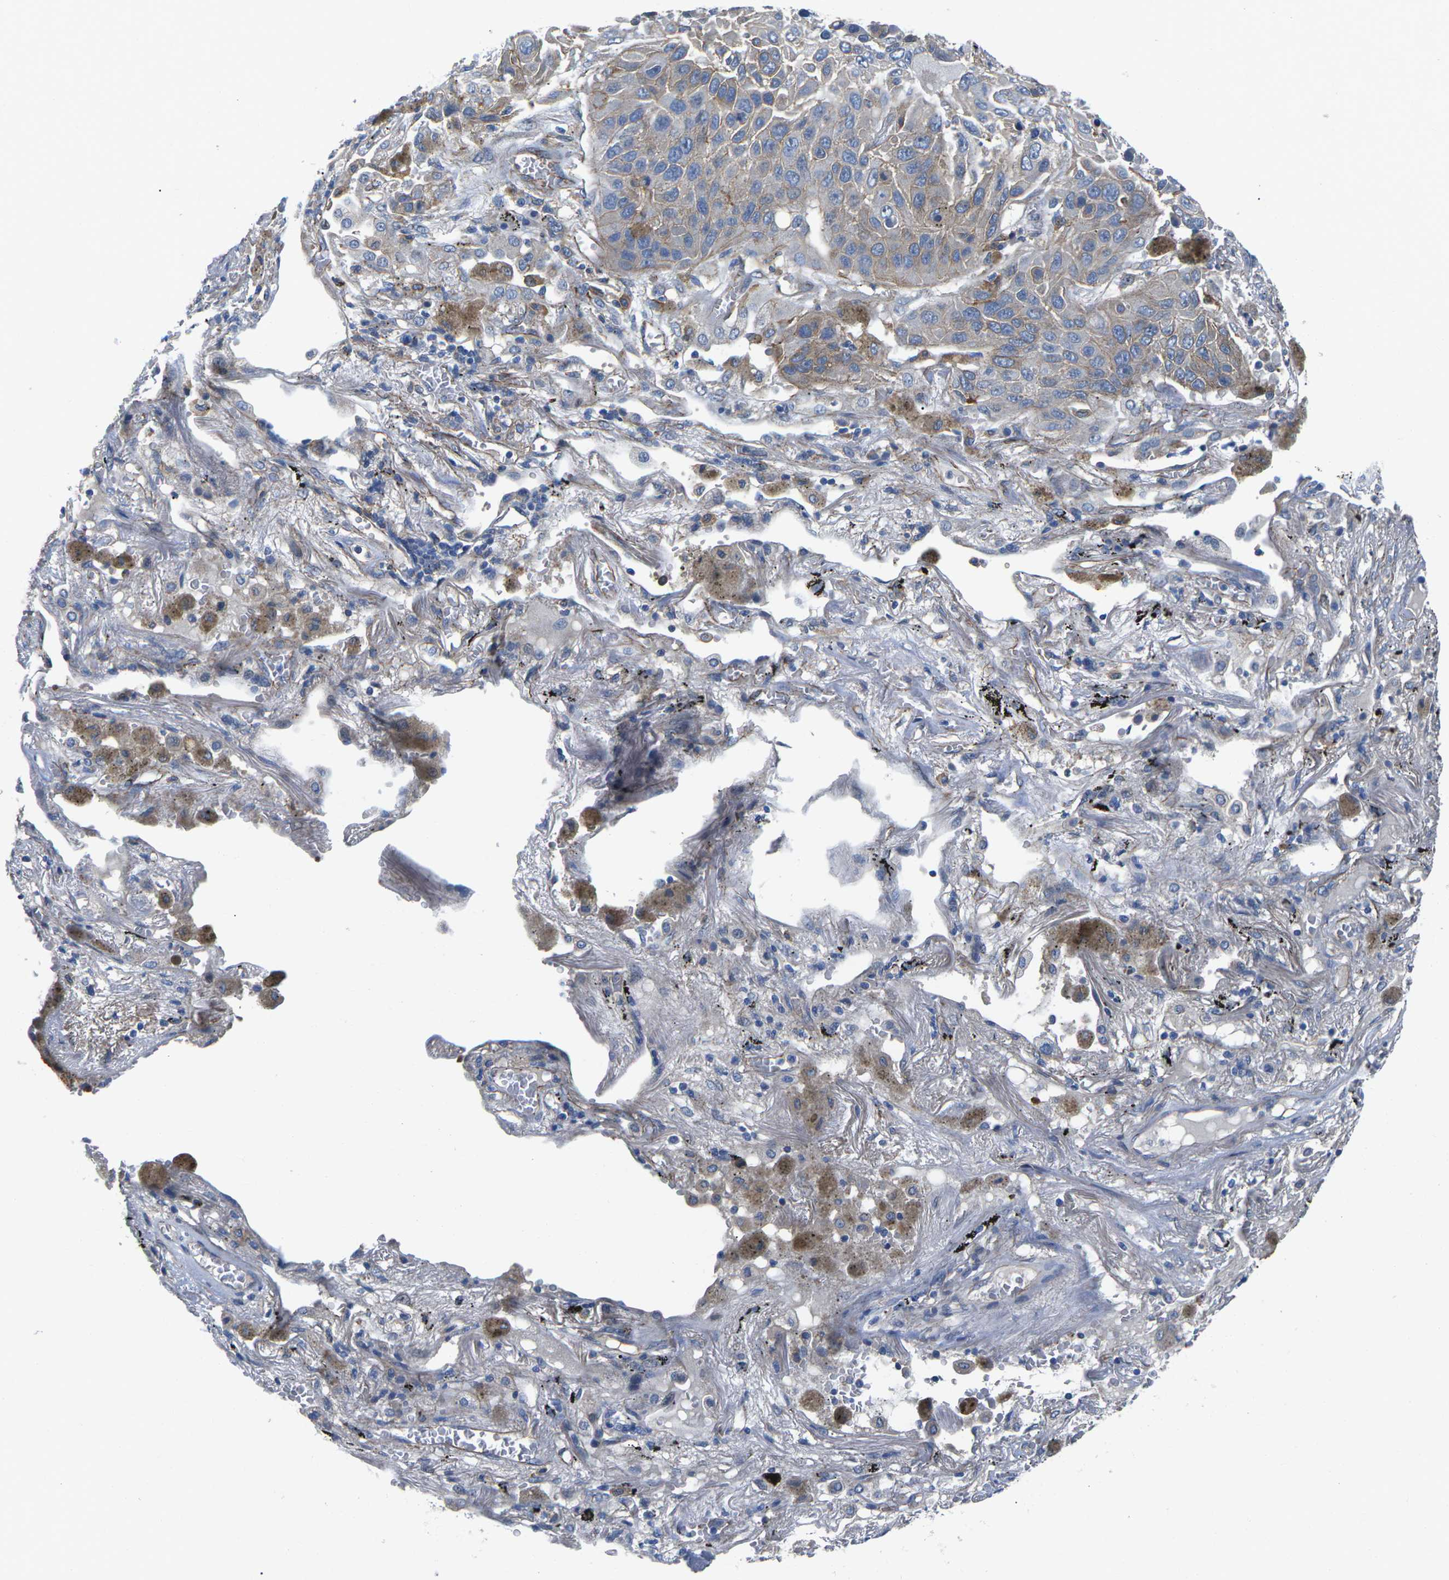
{"staining": {"intensity": "weak", "quantity": "<25%", "location": "cytoplasmic/membranous"}, "tissue": "lung cancer", "cell_type": "Tumor cells", "image_type": "cancer", "snomed": [{"axis": "morphology", "description": "Squamous cell carcinoma, NOS"}, {"axis": "topography", "description": "Lung"}], "caption": "This is an IHC photomicrograph of human lung cancer. There is no positivity in tumor cells.", "gene": "CTNND1", "patient": {"sex": "male", "age": 57}}